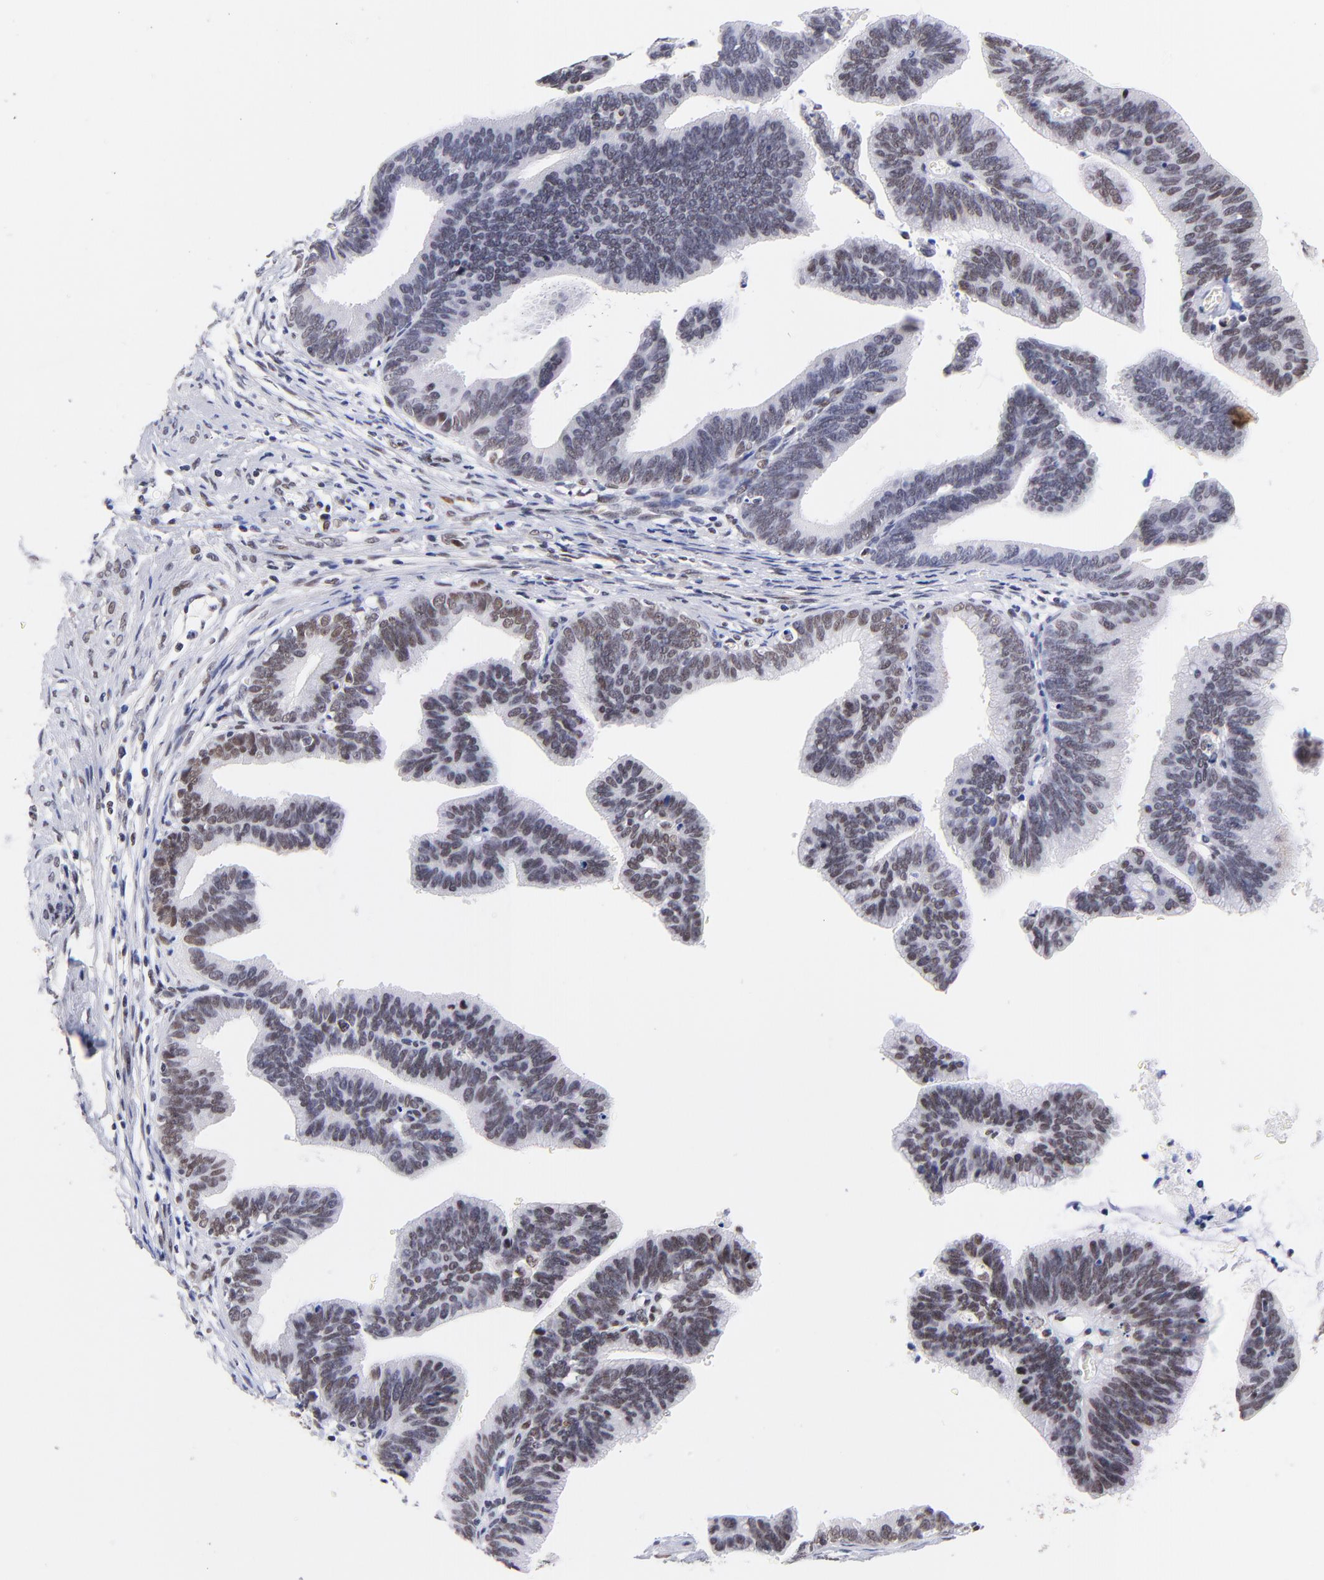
{"staining": {"intensity": "weak", "quantity": ">75%", "location": "nuclear"}, "tissue": "cervical cancer", "cell_type": "Tumor cells", "image_type": "cancer", "snomed": [{"axis": "morphology", "description": "Adenocarcinoma, NOS"}, {"axis": "topography", "description": "Cervix"}], "caption": "Protein staining of cervical adenocarcinoma tissue reveals weak nuclear expression in about >75% of tumor cells. The staining was performed using DAB to visualize the protein expression in brown, while the nuclei were stained in blue with hematoxylin (Magnification: 20x).", "gene": "MIDEAS", "patient": {"sex": "female", "age": 47}}